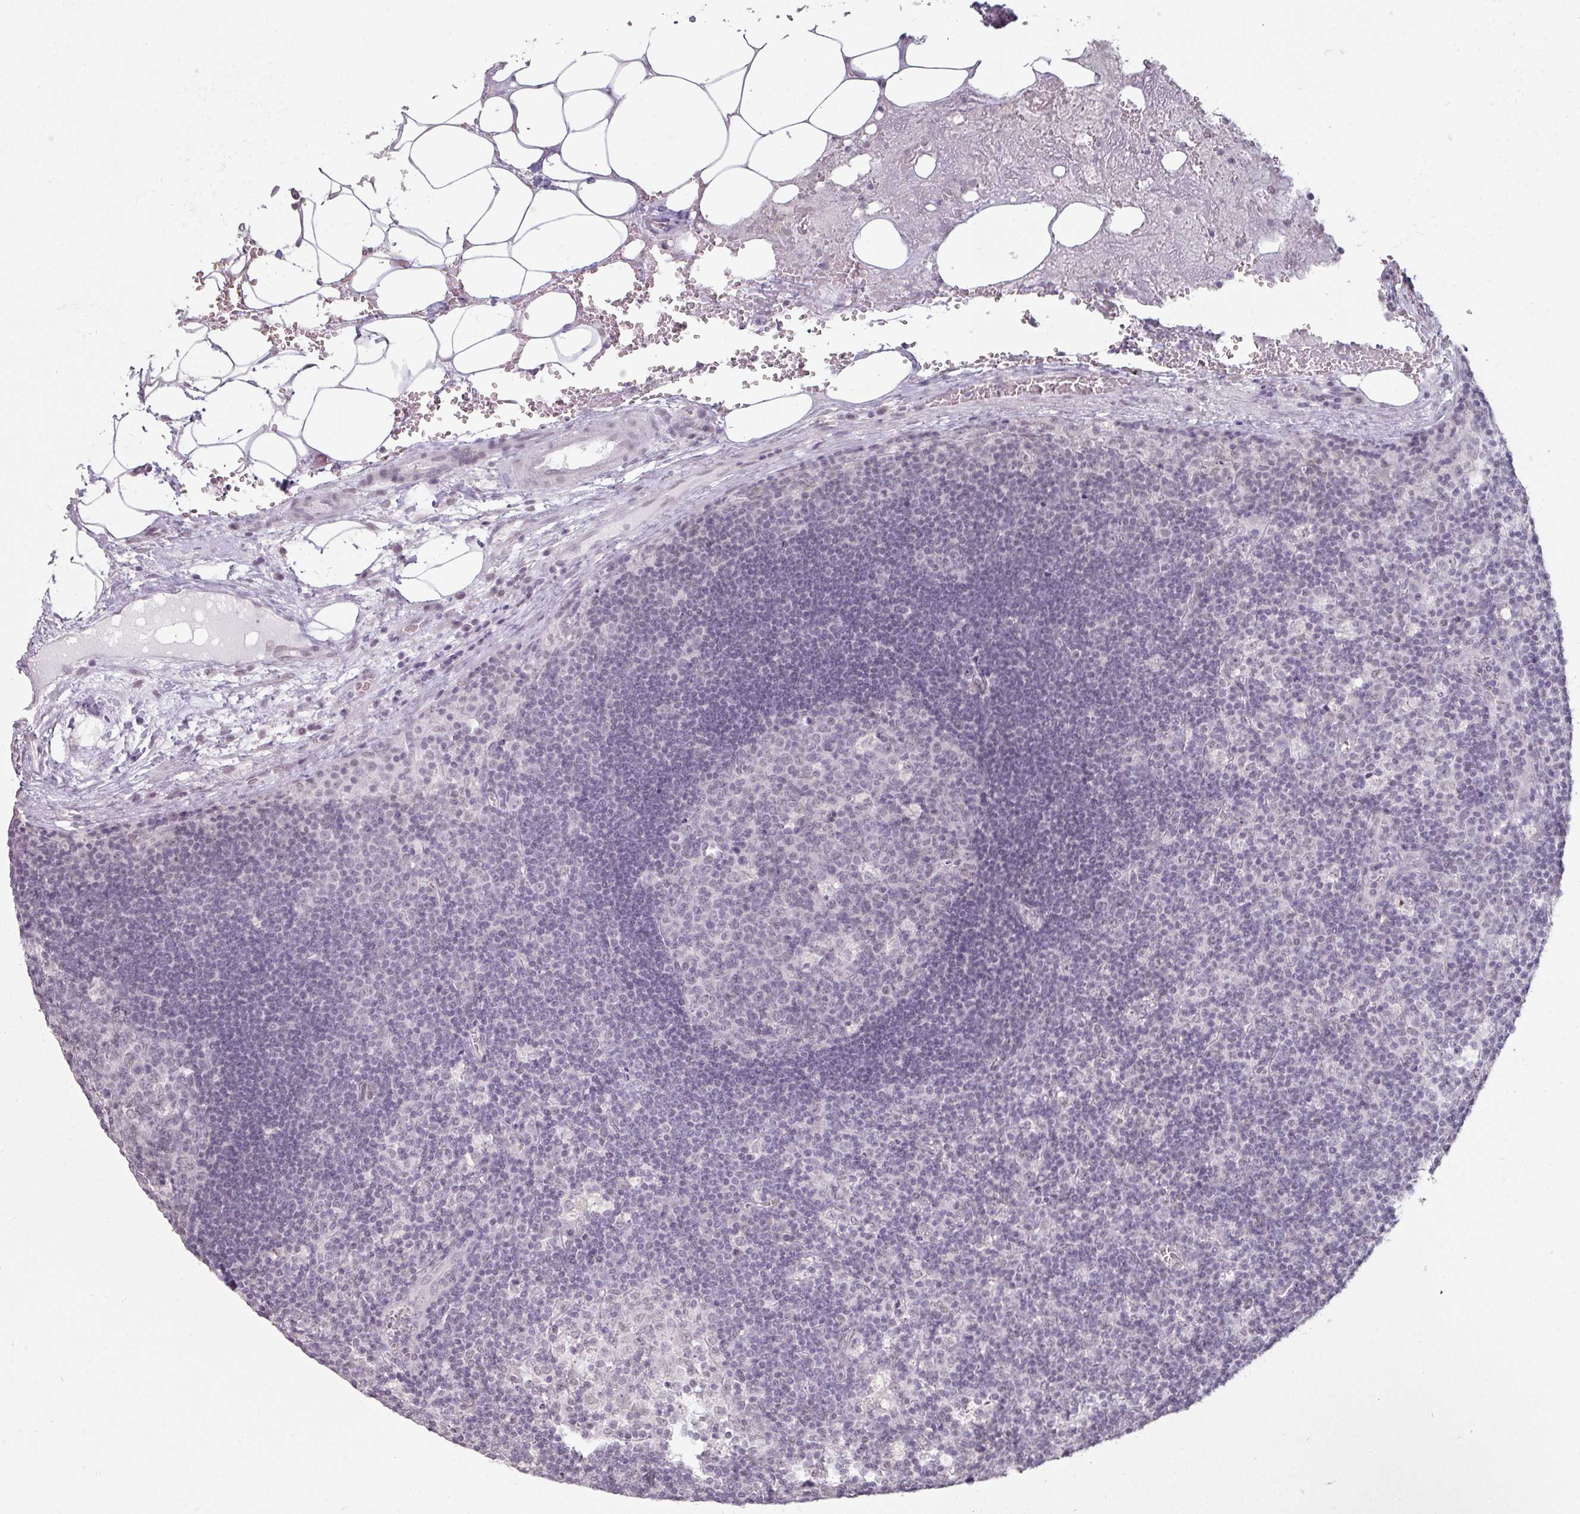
{"staining": {"intensity": "negative", "quantity": "none", "location": "none"}, "tissue": "lymph node", "cell_type": "Germinal center cells", "image_type": "normal", "snomed": [{"axis": "morphology", "description": "Normal tissue, NOS"}, {"axis": "topography", "description": "Lymph node"}], "caption": "Immunohistochemistry image of normal lymph node: lymph node stained with DAB displays no significant protein staining in germinal center cells.", "gene": "SPRR1A", "patient": {"sex": "male", "age": 58}}